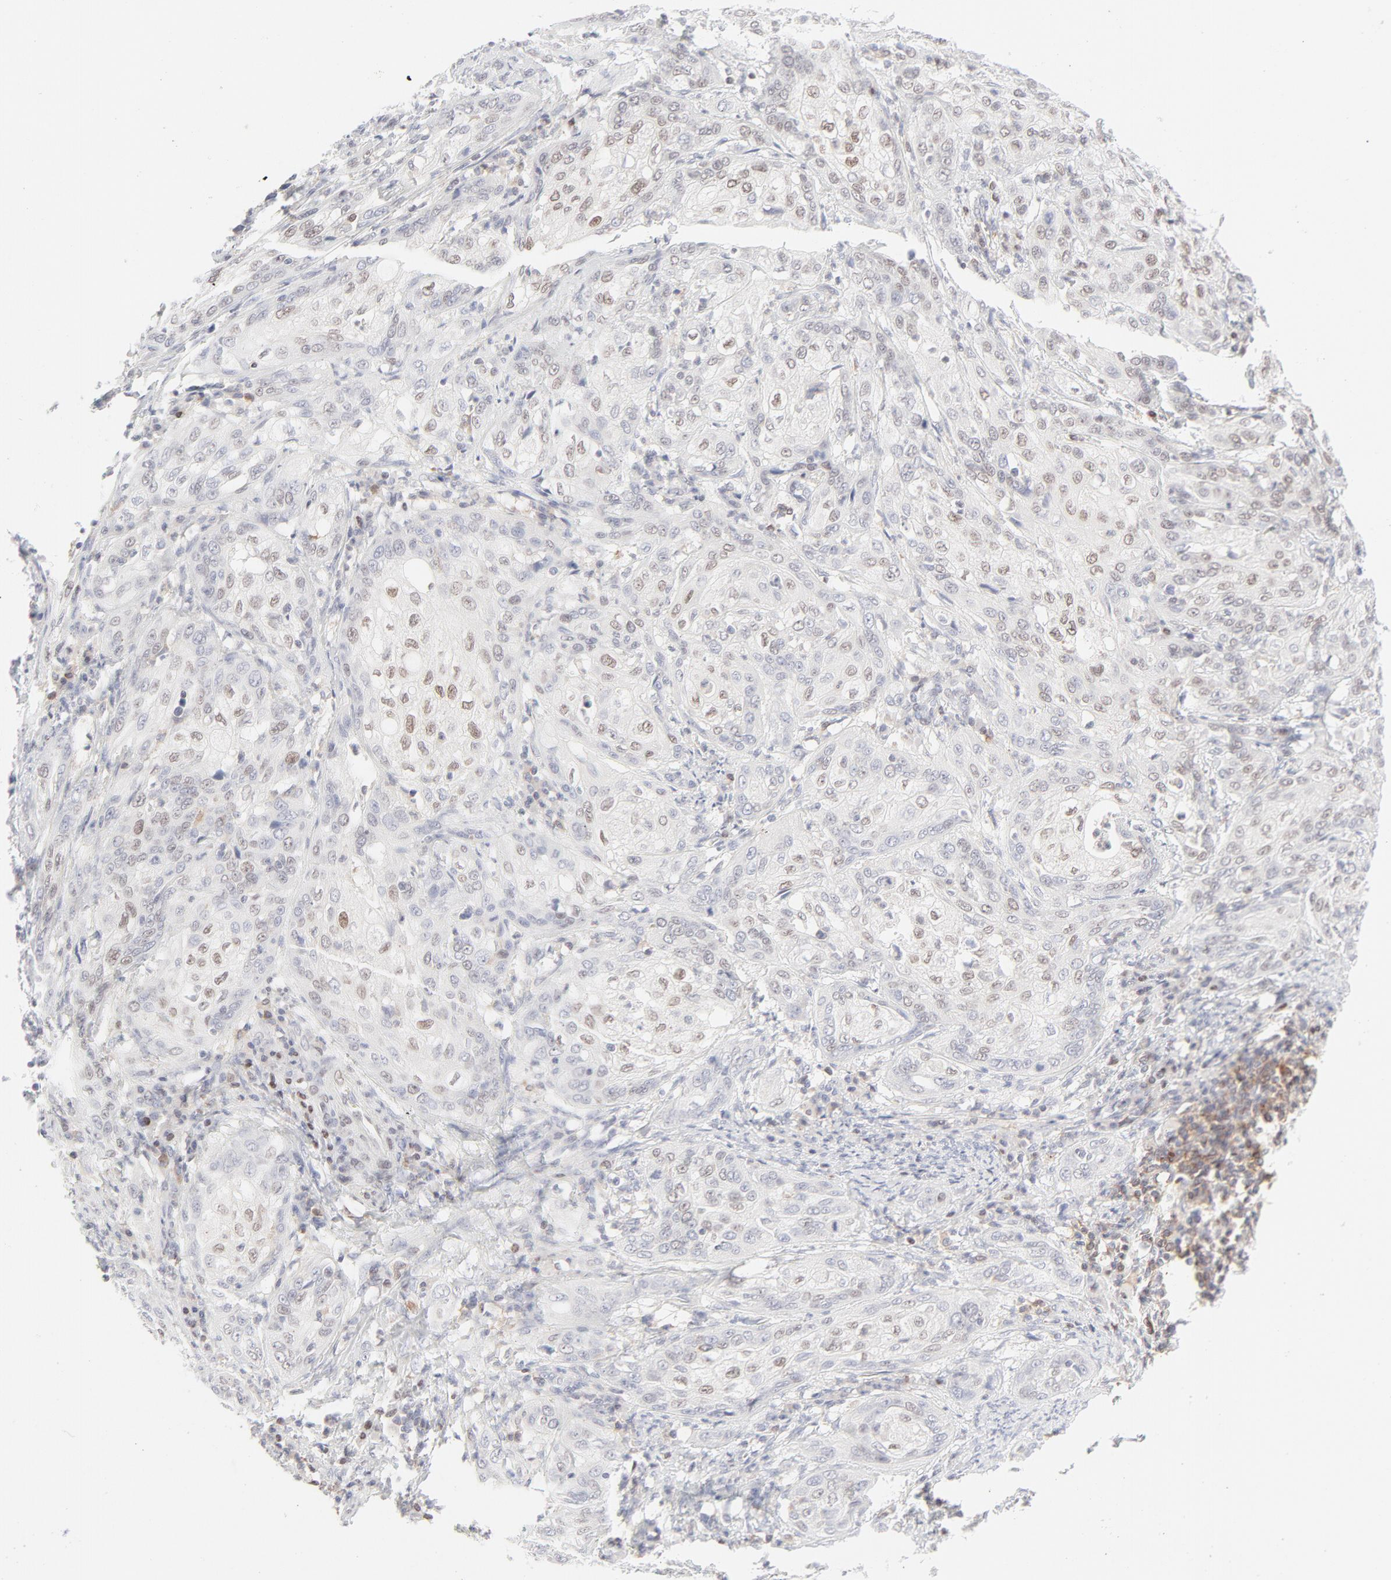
{"staining": {"intensity": "moderate", "quantity": "25%-75%", "location": "nuclear"}, "tissue": "cervical cancer", "cell_type": "Tumor cells", "image_type": "cancer", "snomed": [{"axis": "morphology", "description": "Squamous cell carcinoma, NOS"}, {"axis": "topography", "description": "Cervix"}], "caption": "IHC histopathology image of neoplastic tissue: human cervical cancer stained using IHC displays medium levels of moderate protein expression localized specifically in the nuclear of tumor cells, appearing as a nuclear brown color.", "gene": "PRKCB", "patient": {"sex": "female", "age": 41}}